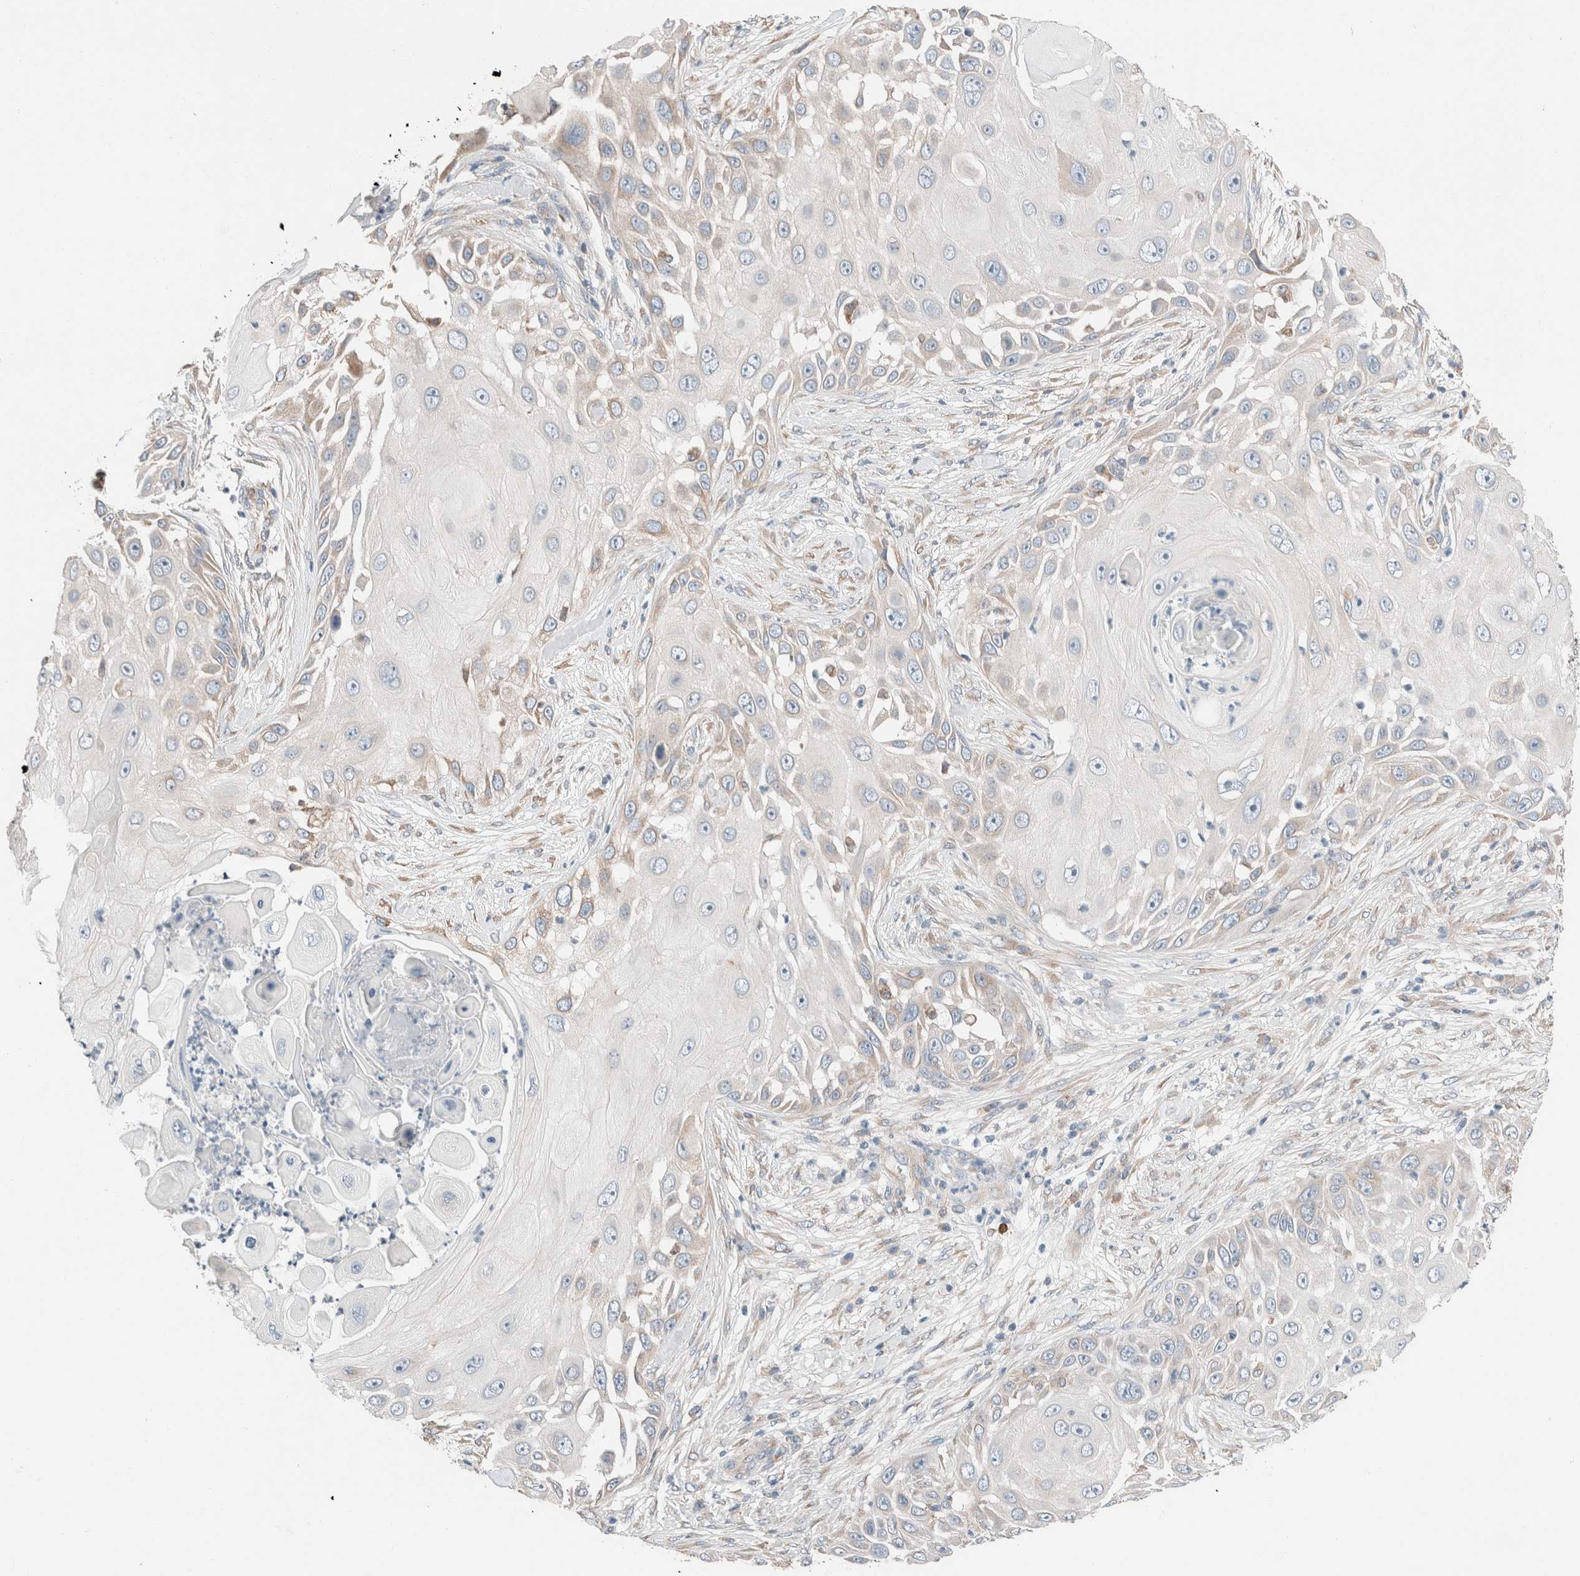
{"staining": {"intensity": "negative", "quantity": "none", "location": "none"}, "tissue": "skin cancer", "cell_type": "Tumor cells", "image_type": "cancer", "snomed": [{"axis": "morphology", "description": "Squamous cell carcinoma, NOS"}, {"axis": "topography", "description": "Skin"}], "caption": "The micrograph reveals no significant positivity in tumor cells of skin cancer. Nuclei are stained in blue.", "gene": "PCM1", "patient": {"sex": "female", "age": 44}}